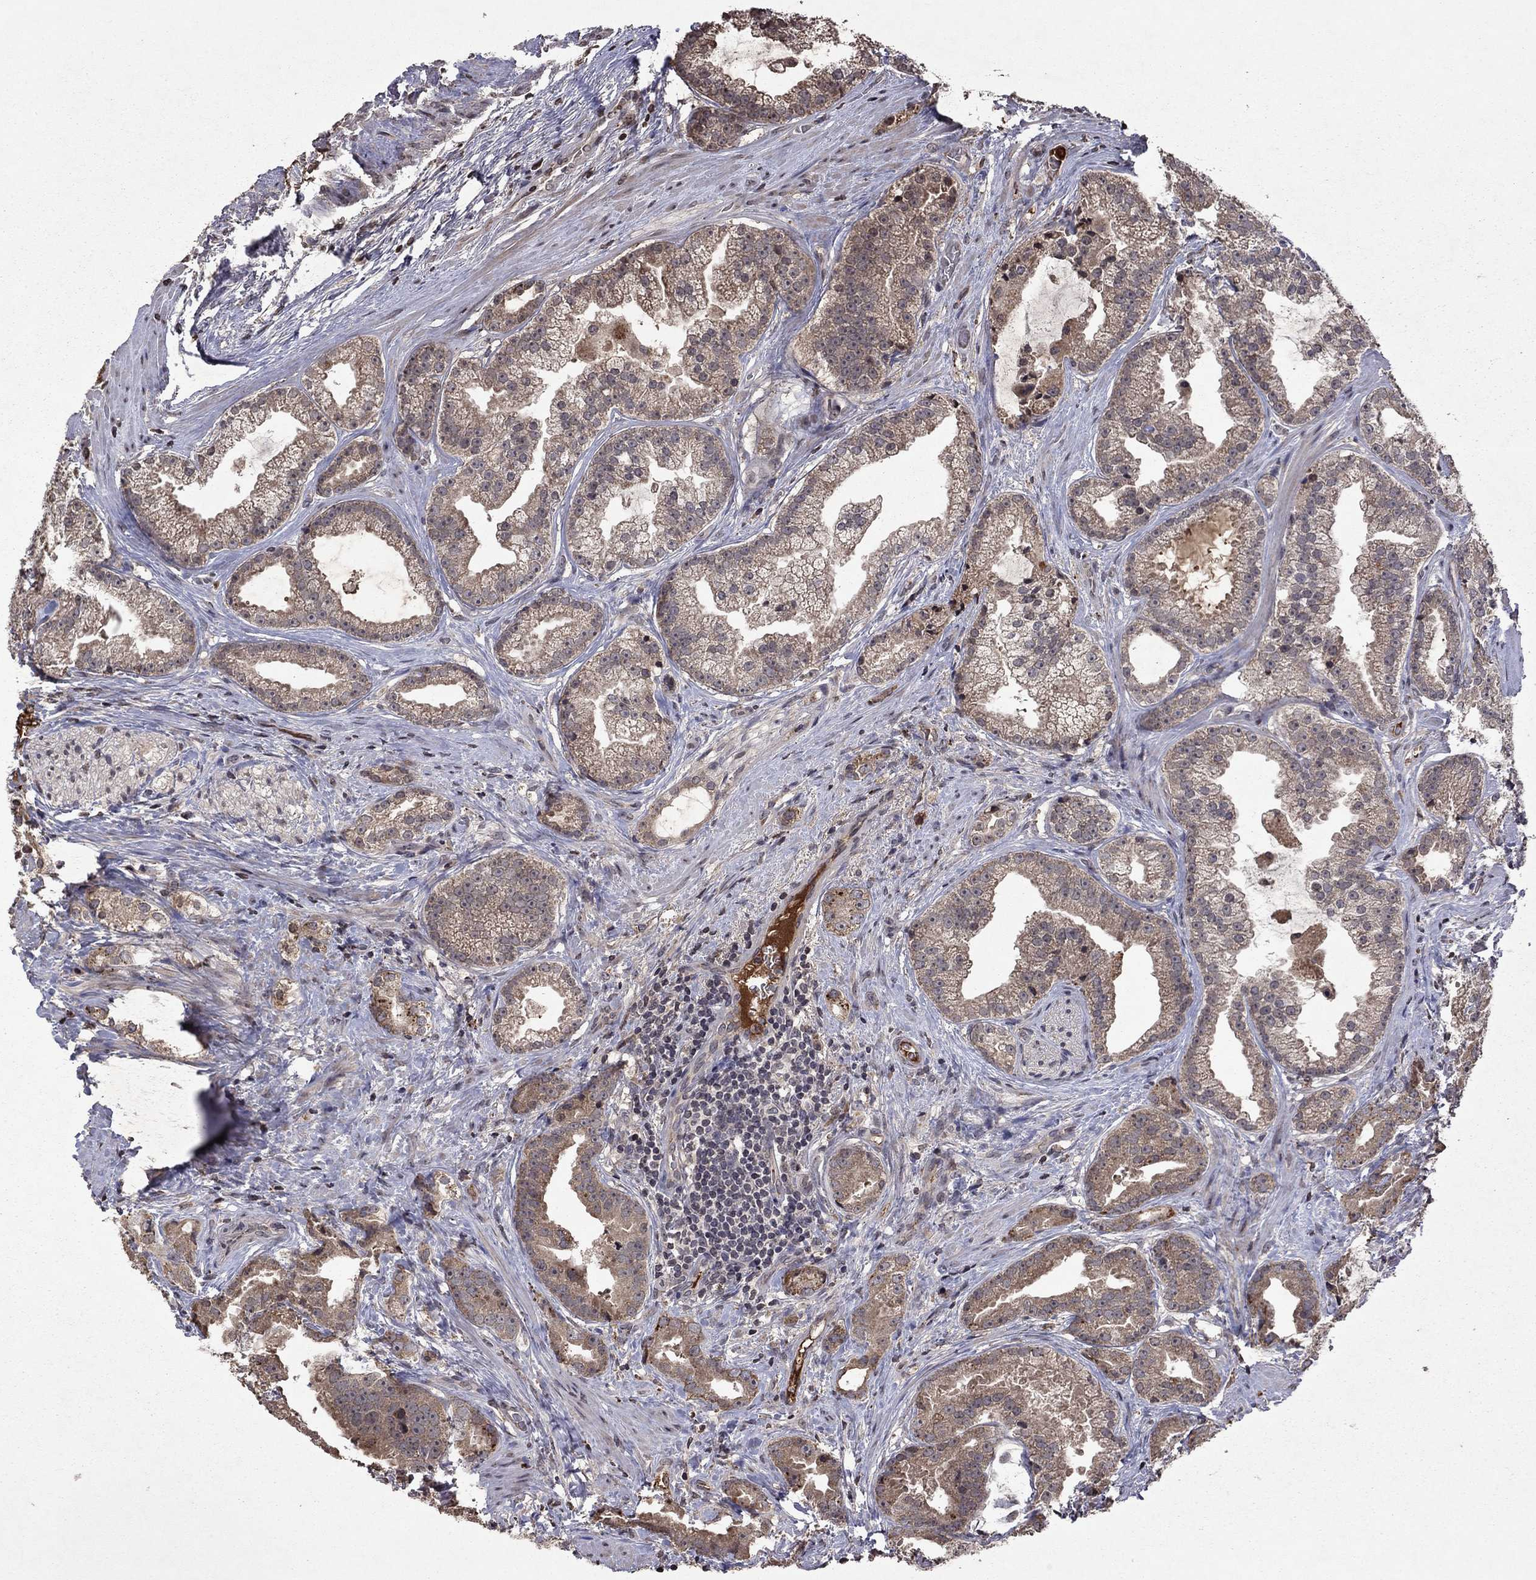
{"staining": {"intensity": "weak", "quantity": "<25%", "location": "cytoplasmic/membranous"}, "tissue": "prostate cancer", "cell_type": "Tumor cells", "image_type": "cancer", "snomed": [{"axis": "morphology", "description": "Adenocarcinoma, NOS"}, {"axis": "morphology", "description": "Adenocarcinoma, High grade"}, {"axis": "topography", "description": "Prostate"}], "caption": "The micrograph demonstrates no staining of tumor cells in prostate high-grade adenocarcinoma.", "gene": "NLGN1", "patient": {"sex": "male", "age": 64}}